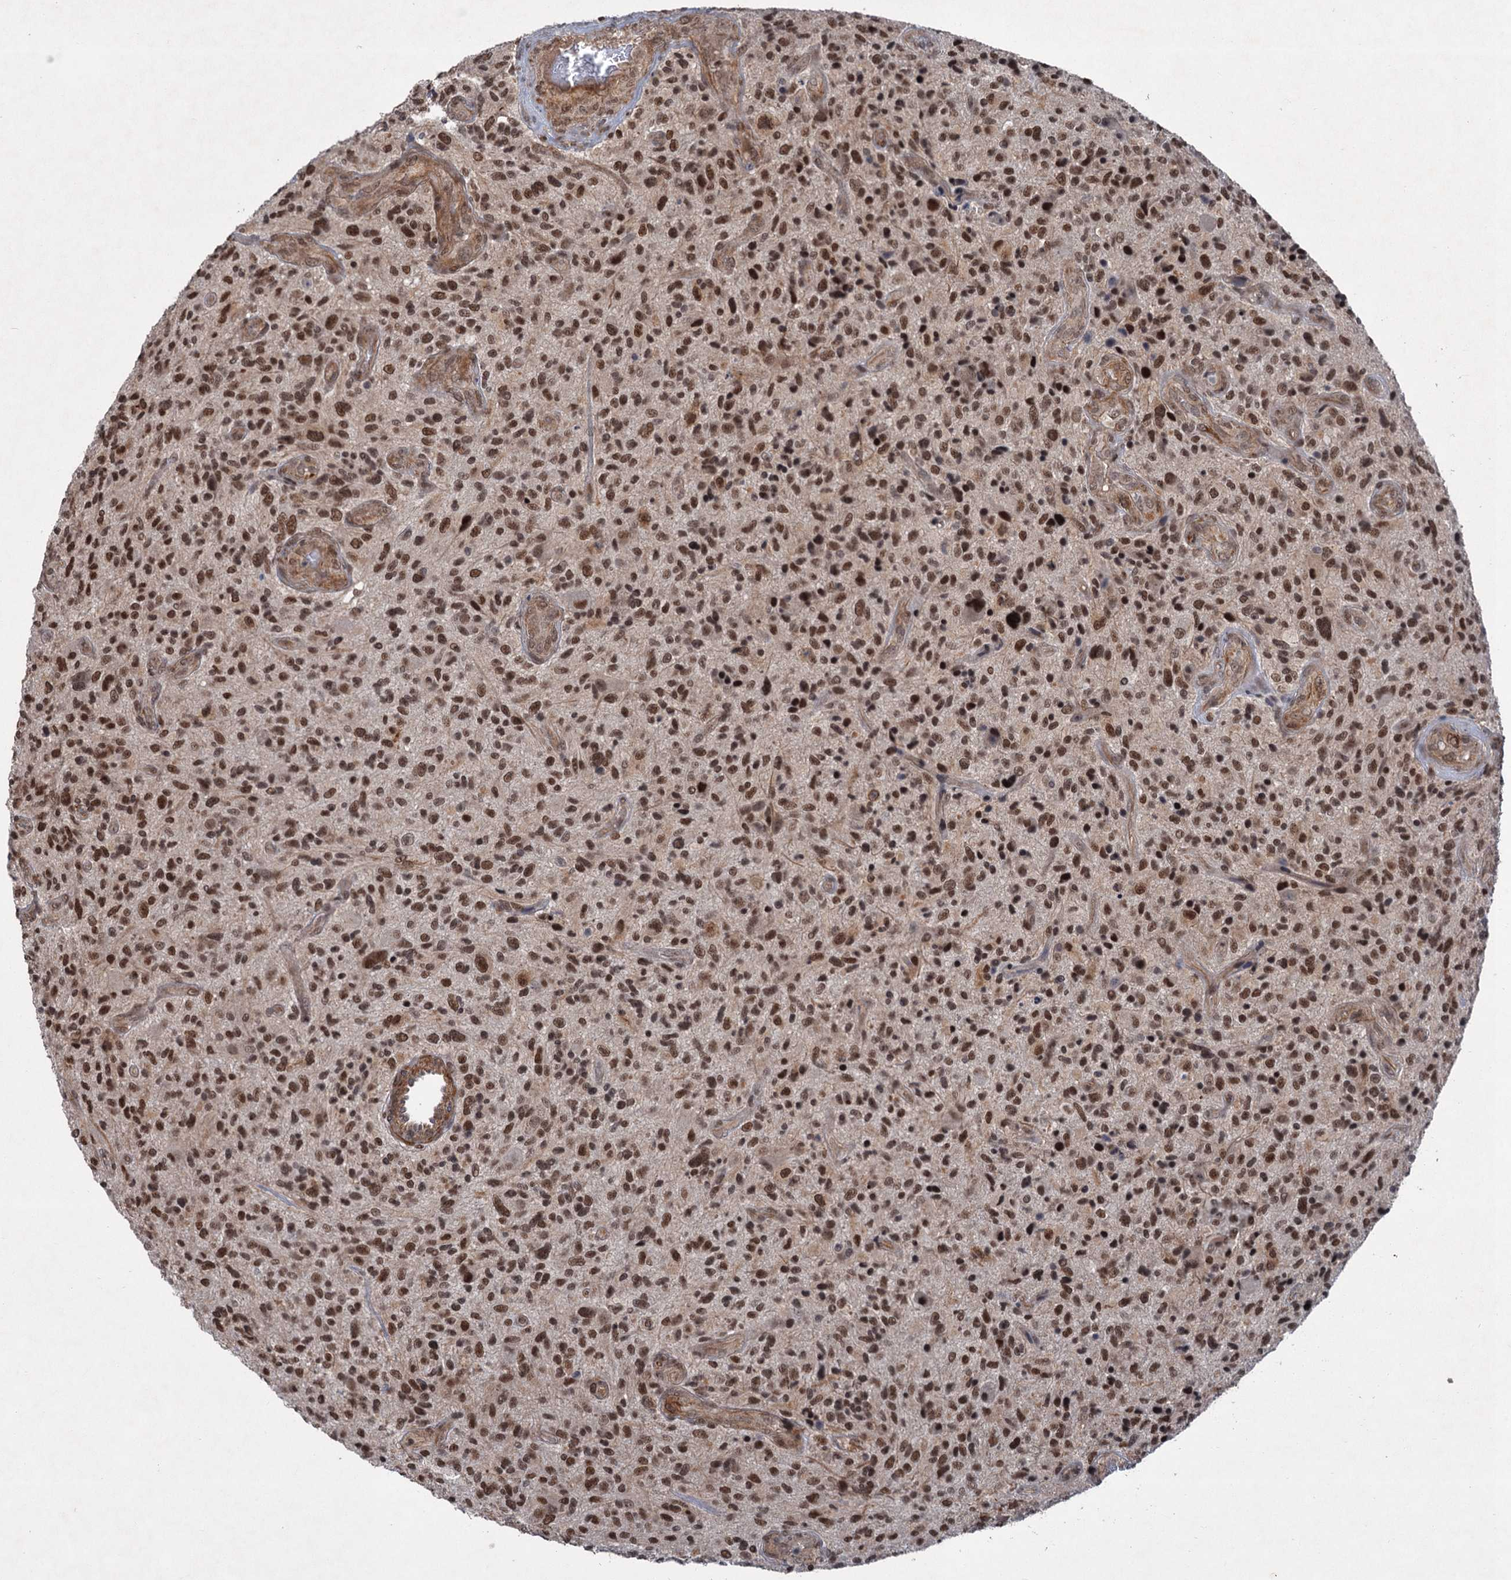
{"staining": {"intensity": "strong", "quantity": ">75%", "location": "nuclear"}, "tissue": "glioma", "cell_type": "Tumor cells", "image_type": "cancer", "snomed": [{"axis": "morphology", "description": "Glioma, malignant, High grade"}, {"axis": "topography", "description": "Brain"}], "caption": "There is high levels of strong nuclear staining in tumor cells of malignant high-grade glioma, as demonstrated by immunohistochemical staining (brown color).", "gene": "TTC31", "patient": {"sex": "male", "age": 47}}